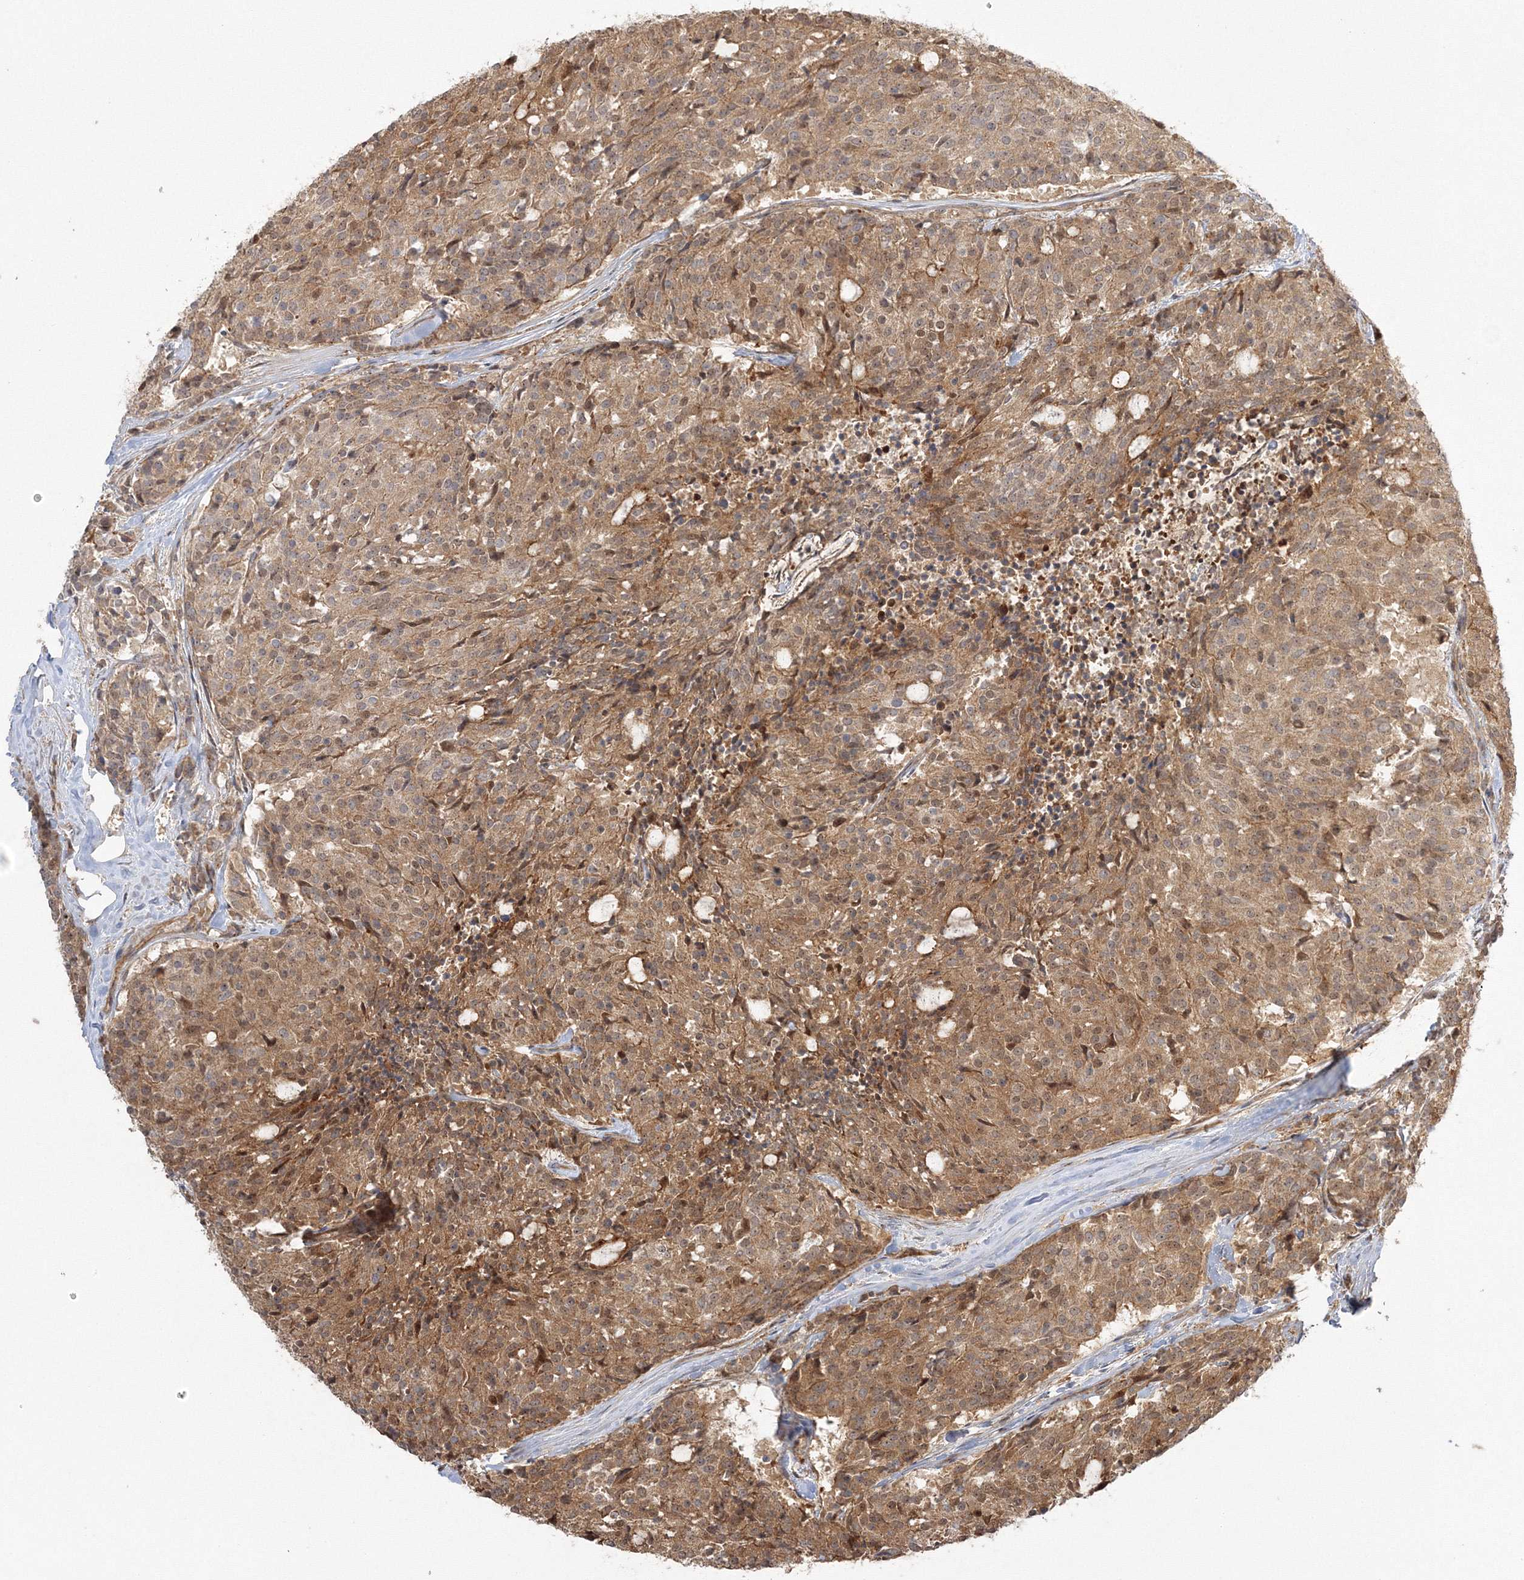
{"staining": {"intensity": "moderate", "quantity": ">75%", "location": "cytoplasmic/membranous,nuclear"}, "tissue": "carcinoid", "cell_type": "Tumor cells", "image_type": "cancer", "snomed": [{"axis": "morphology", "description": "Carcinoid, malignant, NOS"}, {"axis": "topography", "description": "Pancreas"}], "caption": "Tumor cells display moderate cytoplasmic/membranous and nuclear expression in about >75% of cells in carcinoid. The protein of interest is shown in brown color, while the nuclei are stained blue.", "gene": "NPM3", "patient": {"sex": "female", "age": 54}}